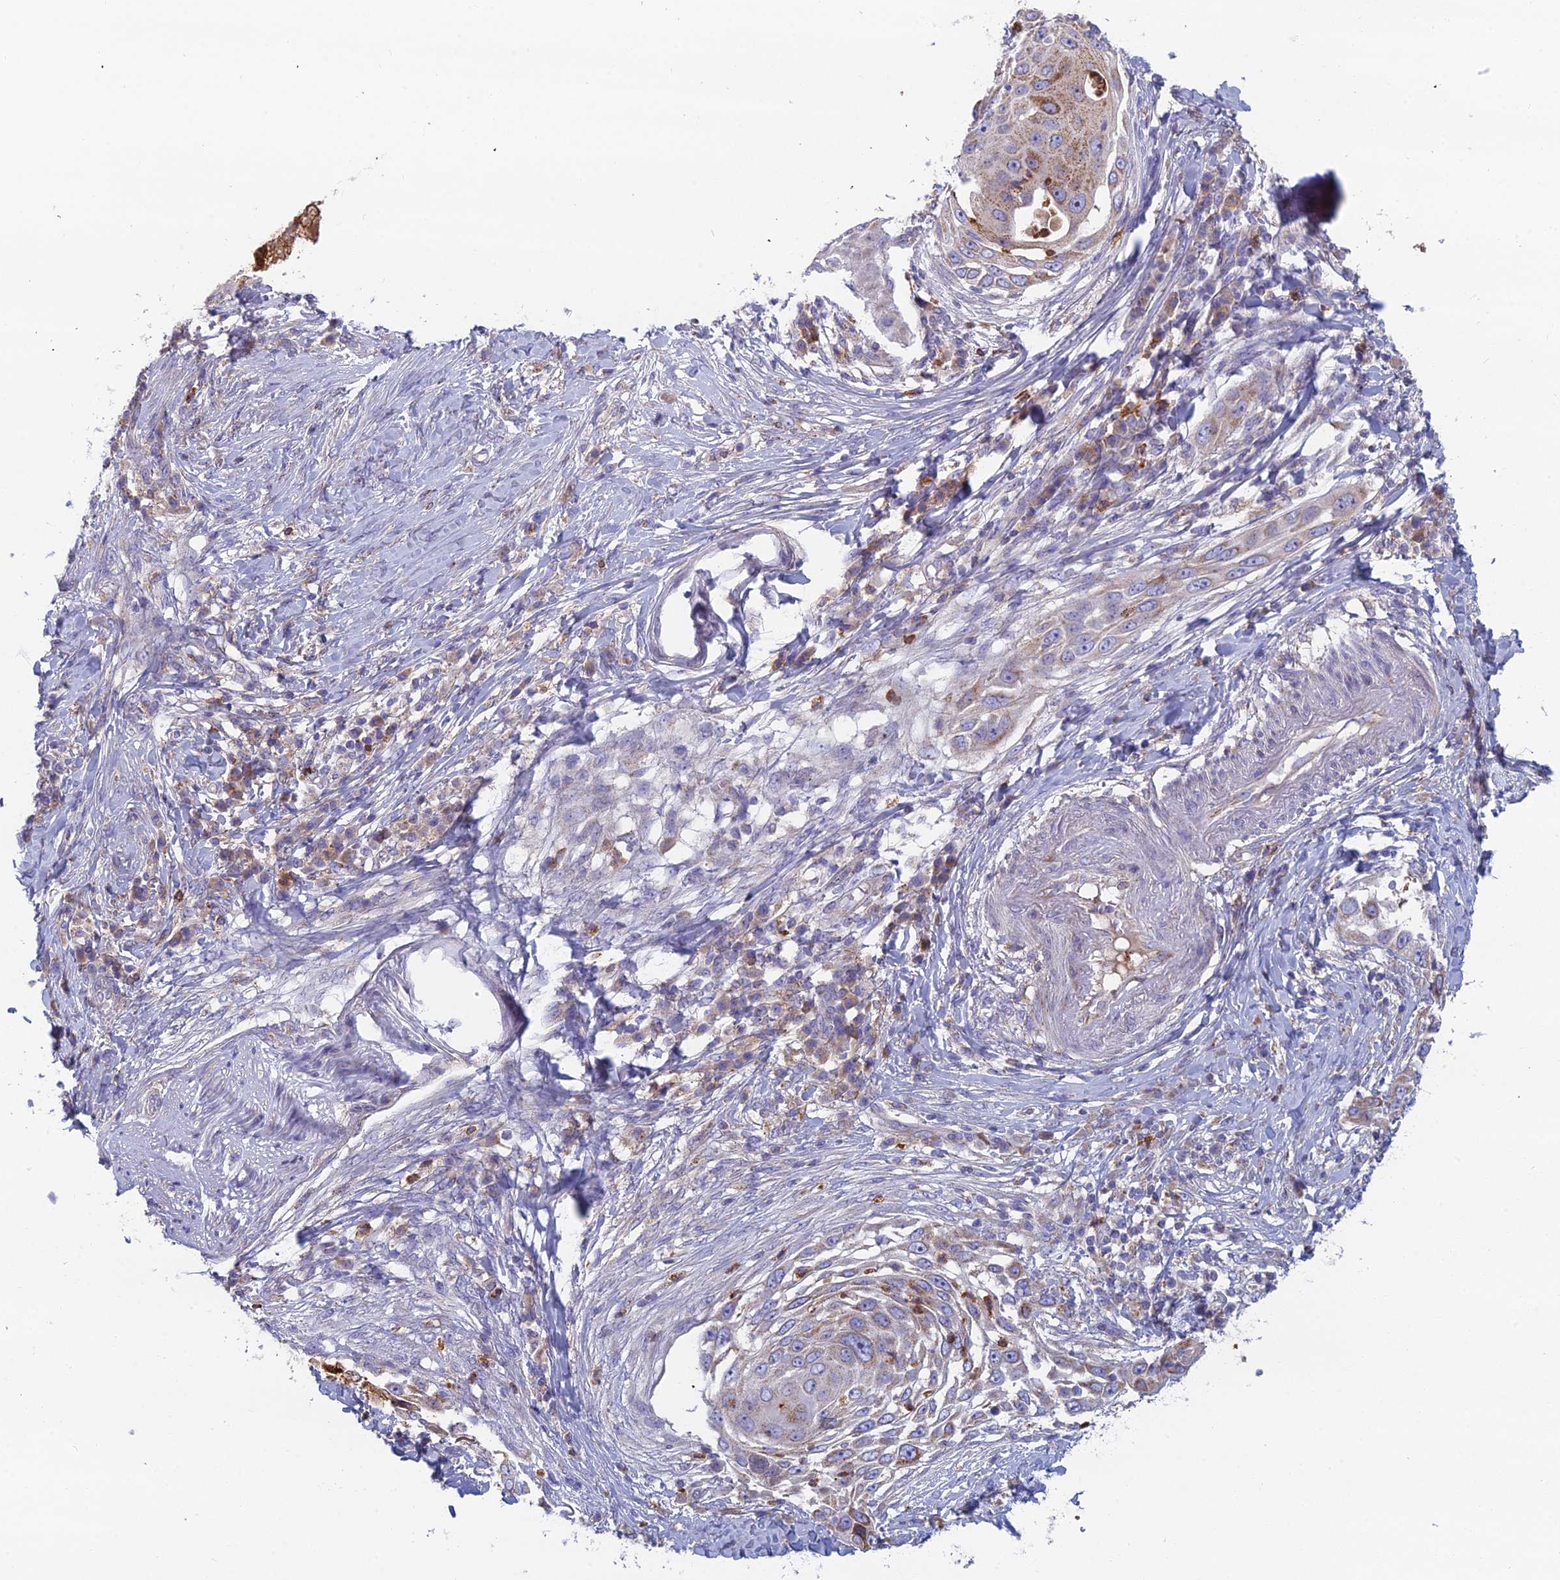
{"staining": {"intensity": "moderate", "quantity": "<25%", "location": "cytoplasmic/membranous"}, "tissue": "skin cancer", "cell_type": "Tumor cells", "image_type": "cancer", "snomed": [{"axis": "morphology", "description": "Squamous cell carcinoma, NOS"}, {"axis": "topography", "description": "Skin"}], "caption": "Immunohistochemical staining of skin cancer exhibits low levels of moderate cytoplasmic/membranous positivity in about <25% of tumor cells. Using DAB (brown) and hematoxylin (blue) stains, captured at high magnification using brightfield microscopy.", "gene": "IFTAP", "patient": {"sex": "female", "age": 44}}